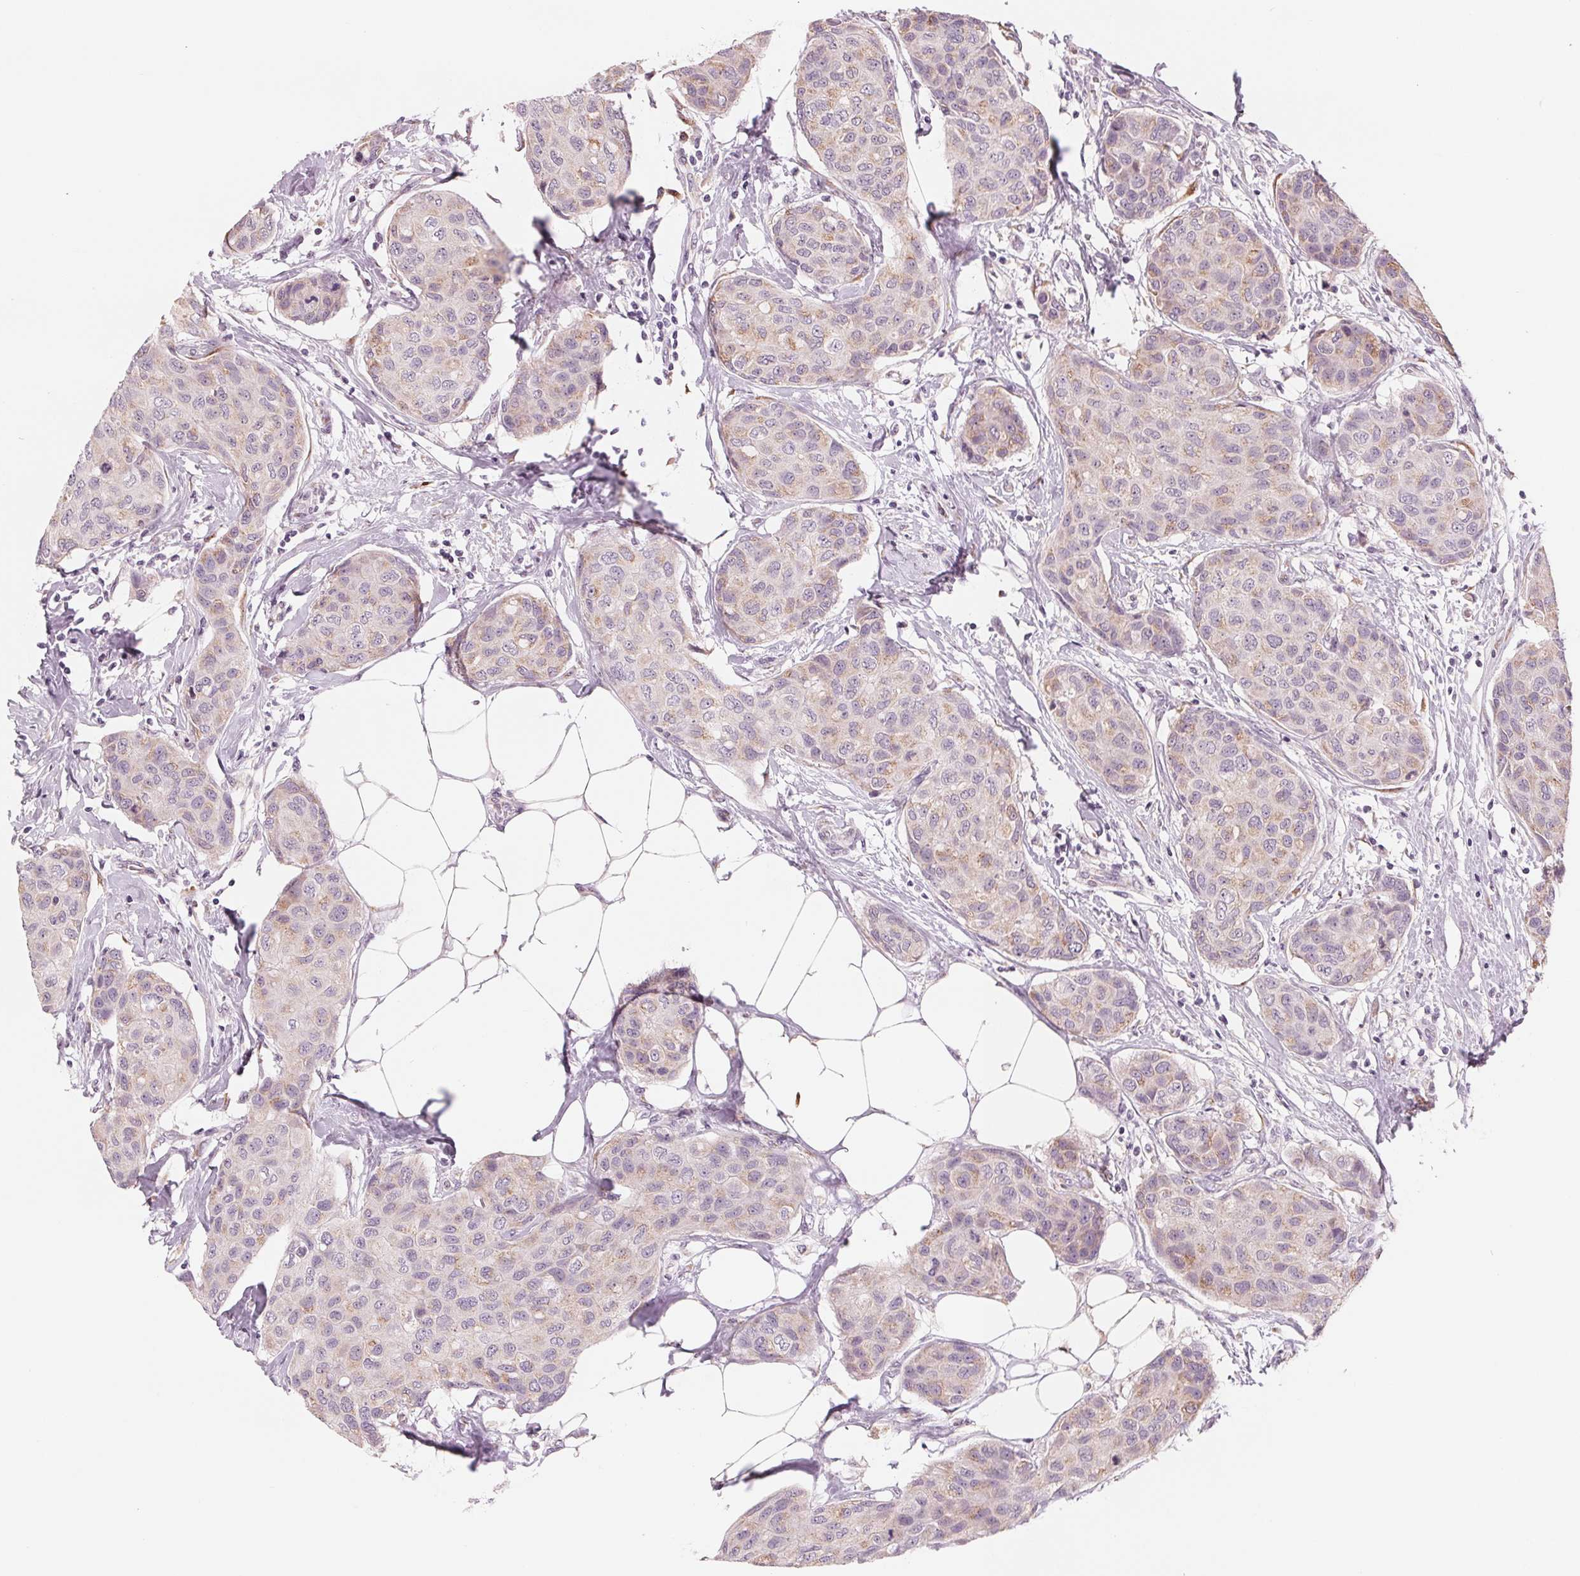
{"staining": {"intensity": "weak", "quantity": "<25%", "location": "cytoplasmic/membranous"}, "tissue": "breast cancer", "cell_type": "Tumor cells", "image_type": "cancer", "snomed": [{"axis": "morphology", "description": "Duct carcinoma"}, {"axis": "topography", "description": "Breast"}], "caption": "An image of infiltrating ductal carcinoma (breast) stained for a protein shows no brown staining in tumor cells.", "gene": "IL9R", "patient": {"sex": "female", "age": 80}}